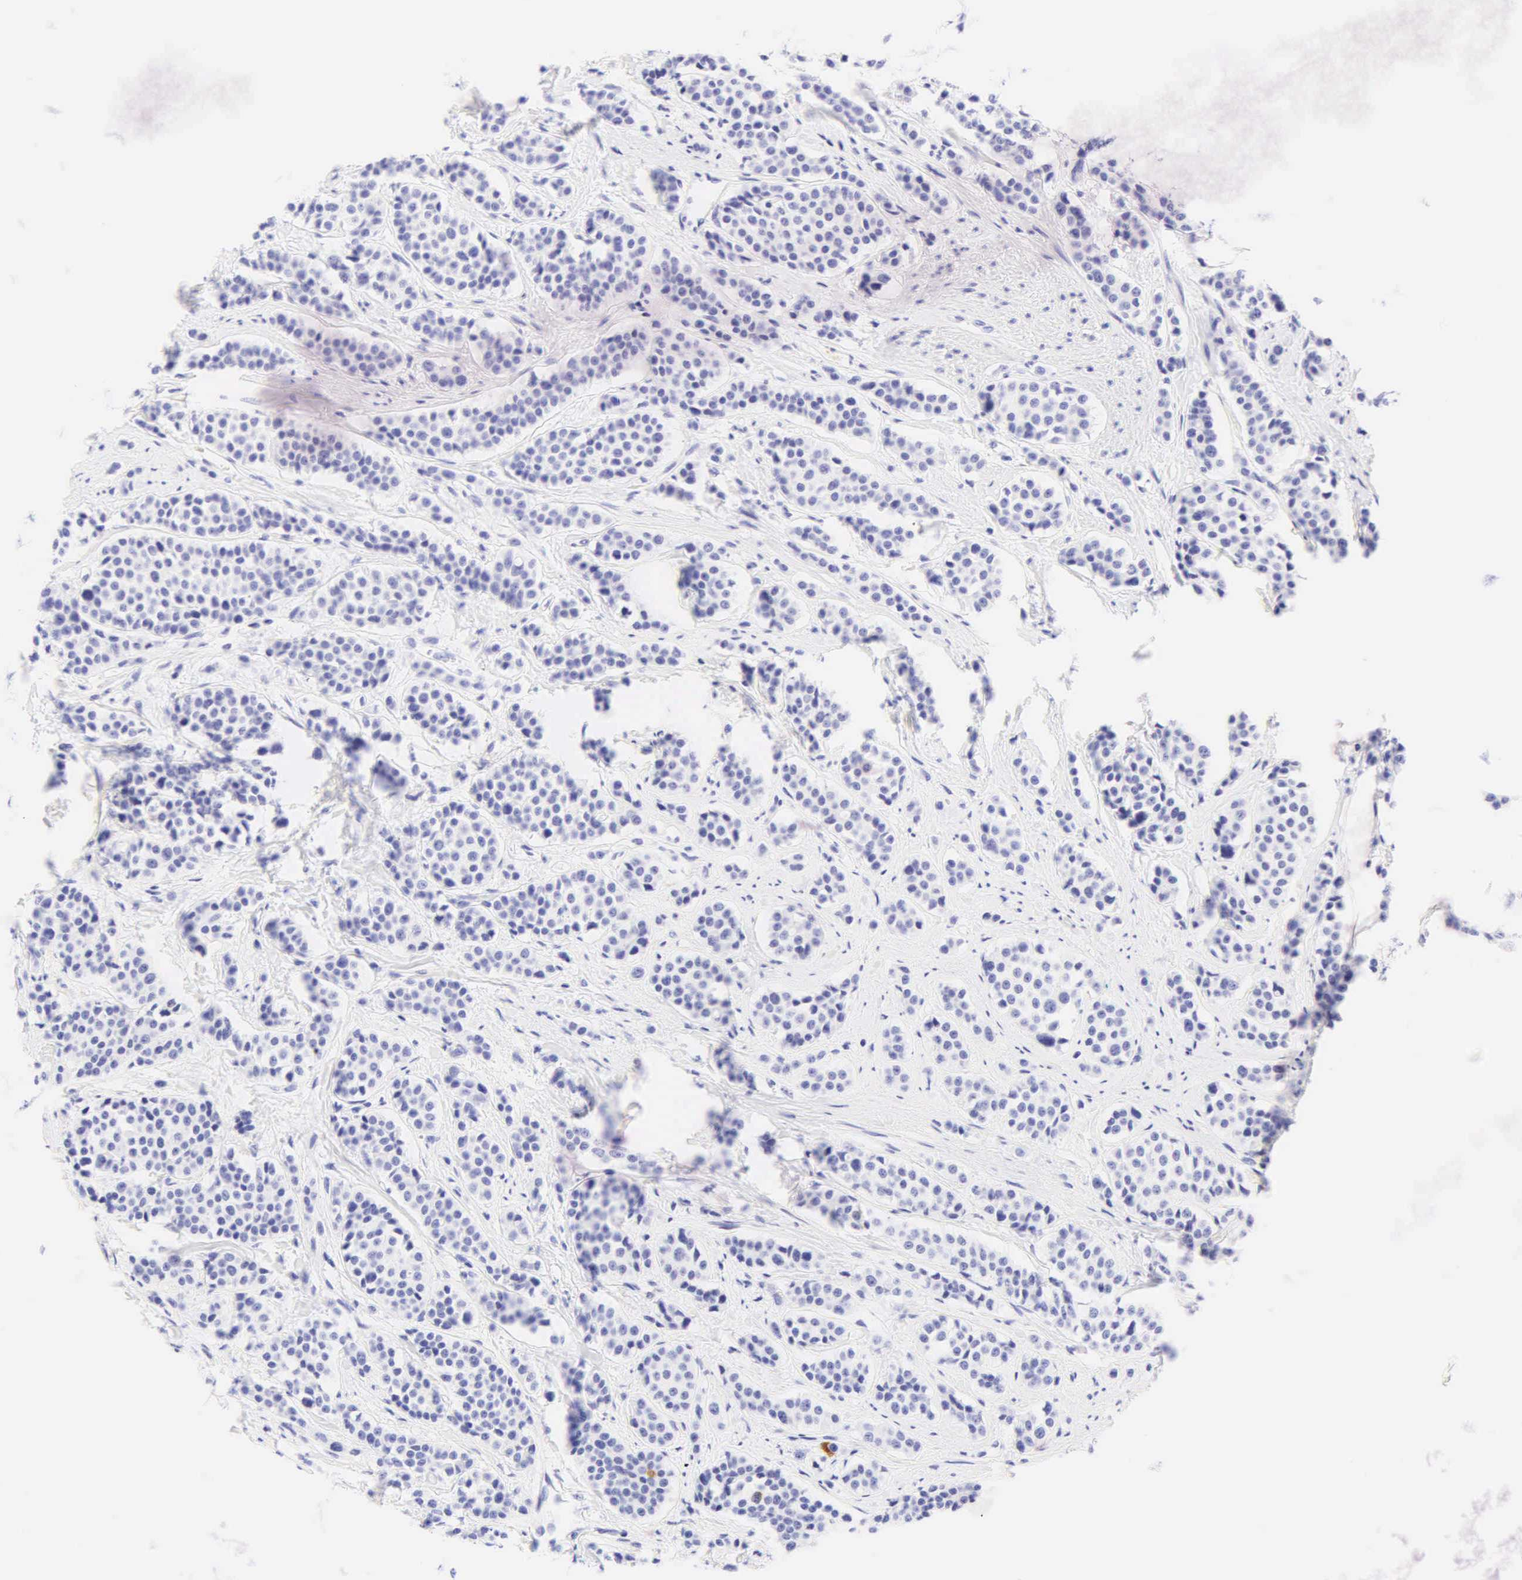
{"staining": {"intensity": "negative", "quantity": "none", "location": "none"}, "tissue": "carcinoid", "cell_type": "Tumor cells", "image_type": "cancer", "snomed": [{"axis": "morphology", "description": "Carcinoid, malignant, NOS"}, {"axis": "topography", "description": "Small intestine"}], "caption": "Immunohistochemistry of carcinoid (malignant) demonstrates no expression in tumor cells.", "gene": "KRT20", "patient": {"sex": "male", "age": 60}}